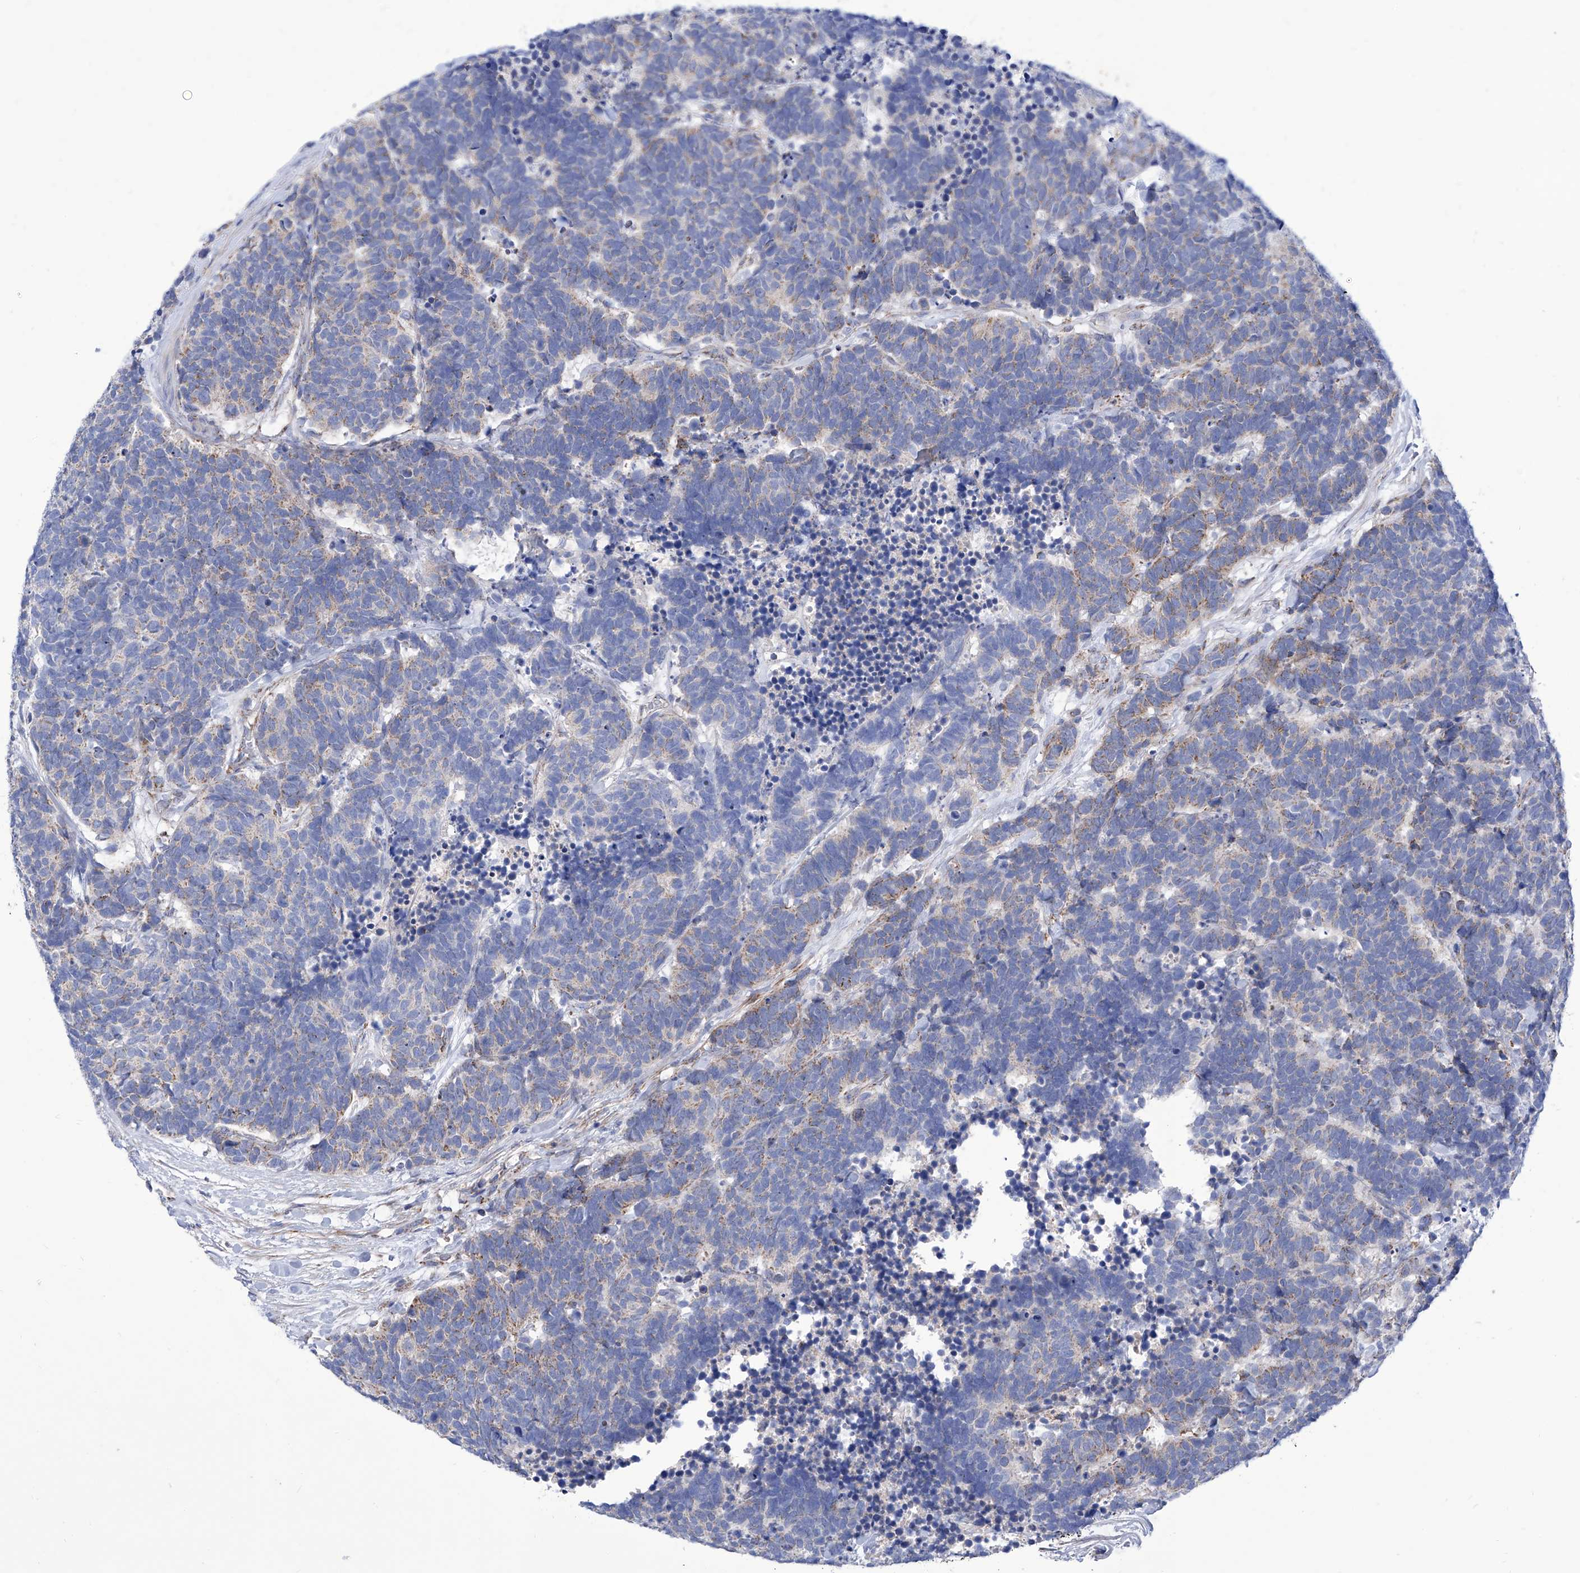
{"staining": {"intensity": "weak", "quantity": "<25%", "location": "cytoplasmic/membranous"}, "tissue": "carcinoid", "cell_type": "Tumor cells", "image_type": "cancer", "snomed": [{"axis": "morphology", "description": "Carcinoma, NOS"}, {"axis": "morphology", "description": "Carcinoid, malignant, NOS"}, {"axis": "topography", "description": "Urinary bladder"}], "caption": "This is an immunohistochemistry (IHC) histopathology image of carcinoid. There is no staining in tumor cells.", "gene": "SRBD1", "patient": {"sex": "male", "age": 57}}